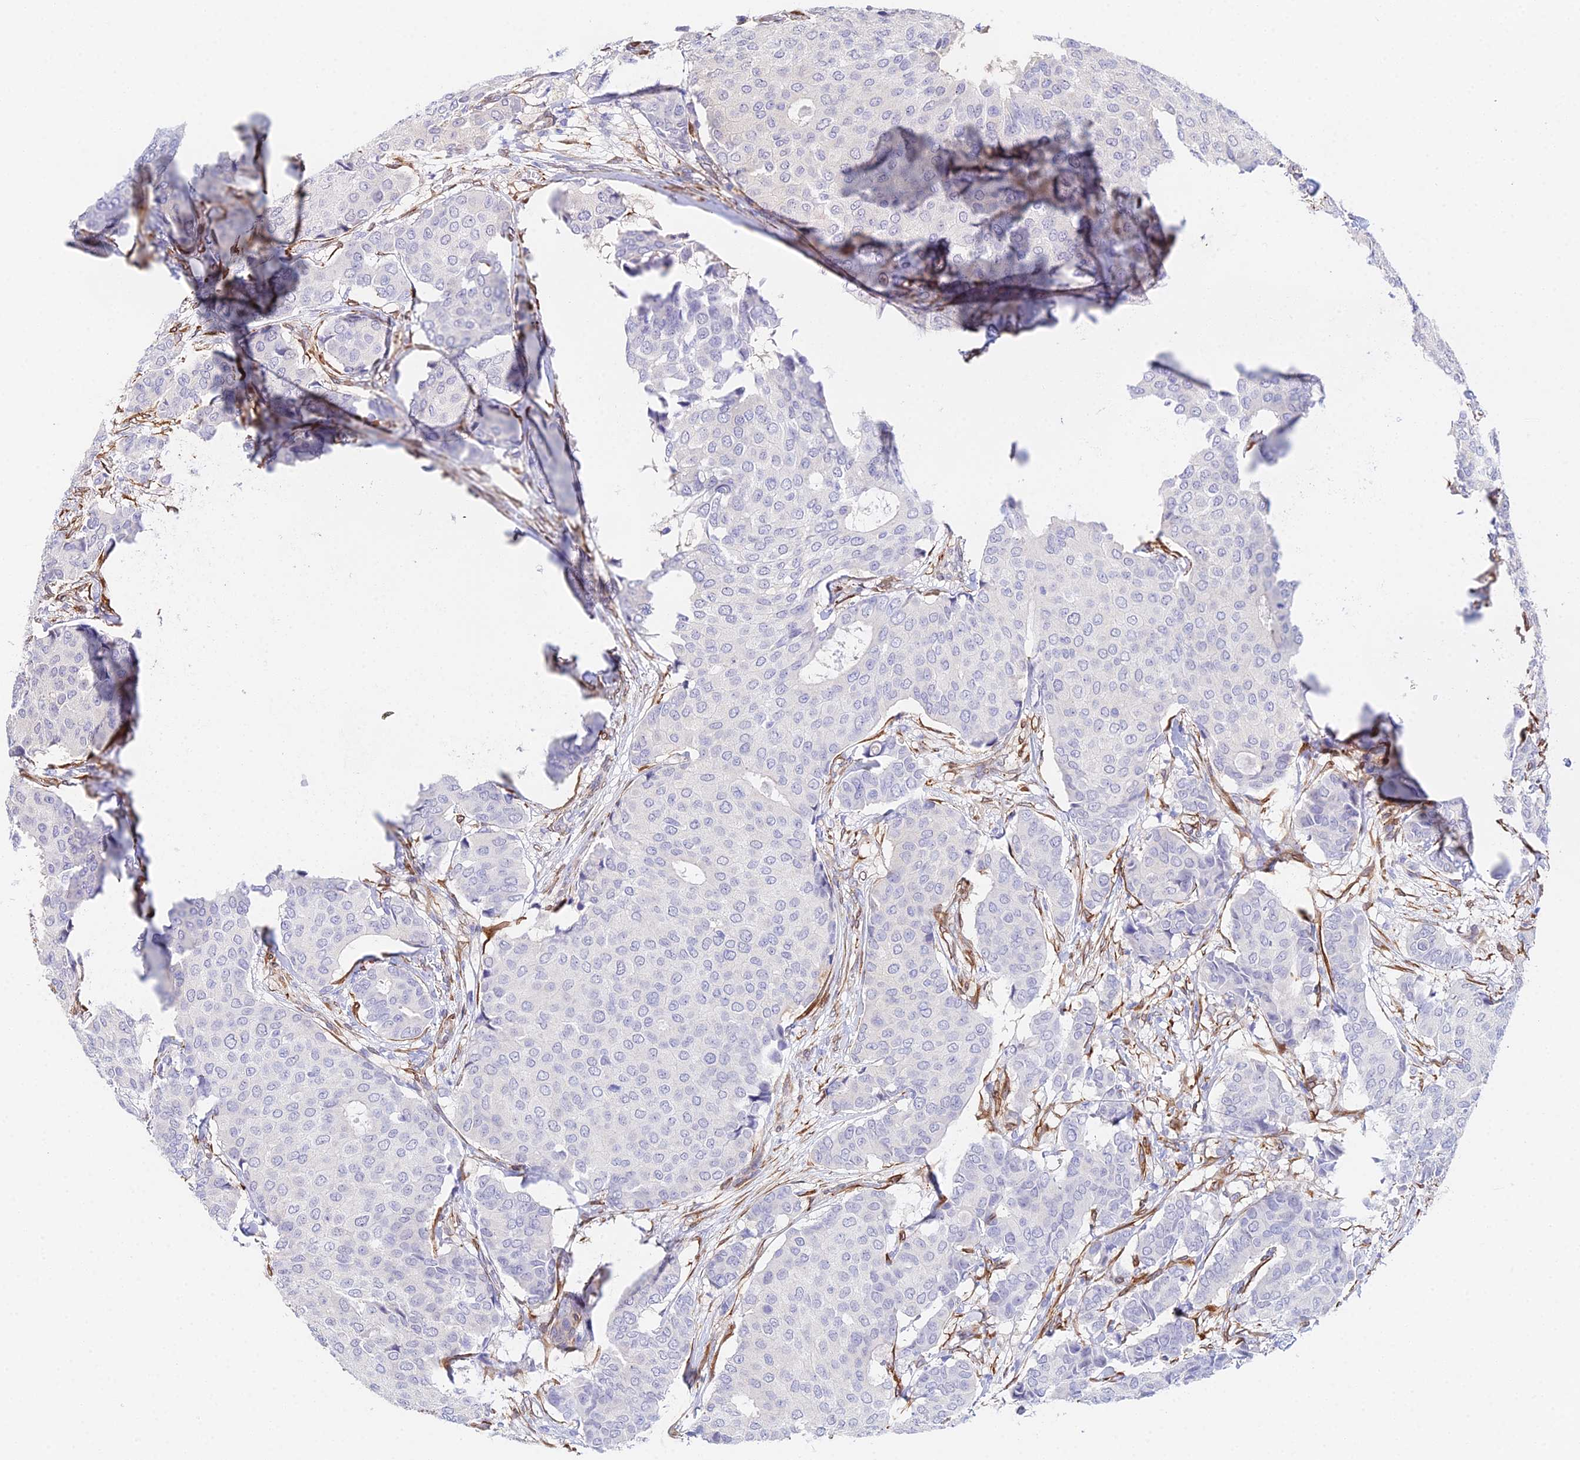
{"staining": {"intensity": "negative", "quantity": "none", "location": "none"}, "tissue": "breast cancer", "cell_type": "Tumor cells", "image_type": "cancer", "snomed": [{"axis": "morphology", "description": "Duct carcinoma"}, {"axis": "topography", "description": "Breast"}], "caption": "Breast cancer stained for a protein using immunohistochemistry (IHC) demonstrates no positivity tumor cells.", "gene": "MXRA7", "patient": {"sex": "female", "age": 75}}